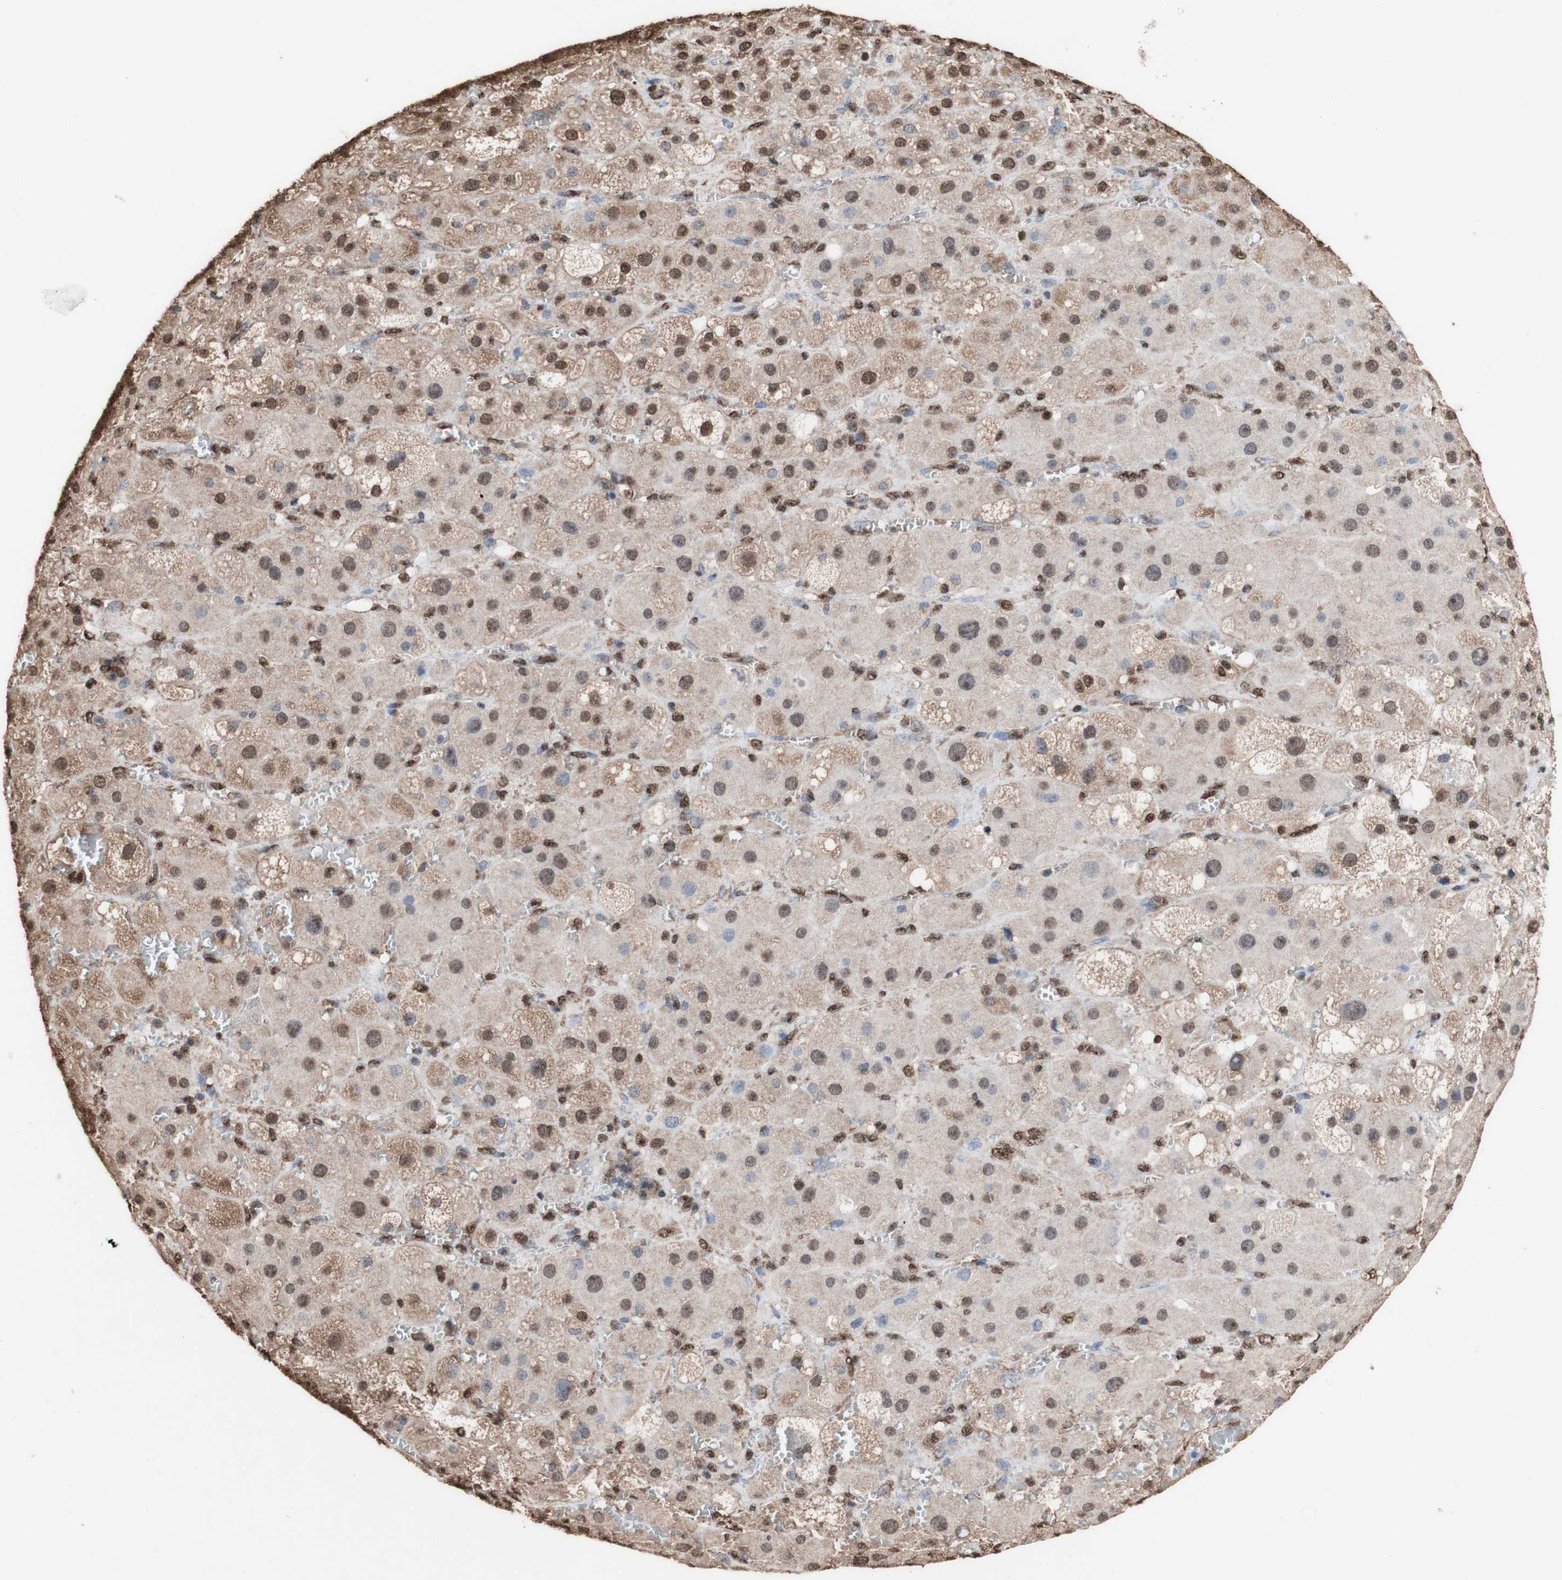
{"staining": {"intensity": "moderate", "quantity": "25%-75%", "location": "cytoplasmic/membranous,nuclear"}, "tissue": "adrenal gland", "cell_type": "Glandular cells", "image_type": "normal", "snomed": [{"axis": "morphology", "description": "Normal tissue, NOS"}, {"axis": "topography", "description": "Adrenal gland"}], "caption": "Benign adrenal gland displays moderate cytoplasmic/membranous,nuclear positivity in approximately 25%-75% of glandular cells The staining was performed using DAB to visualize the protein expression in brown, while the nuclei were stained in blue with hematoxylin (Magnification: 20x)..", "gene": "PIDD1", "patient": {"sex": "female", "age": 47}}